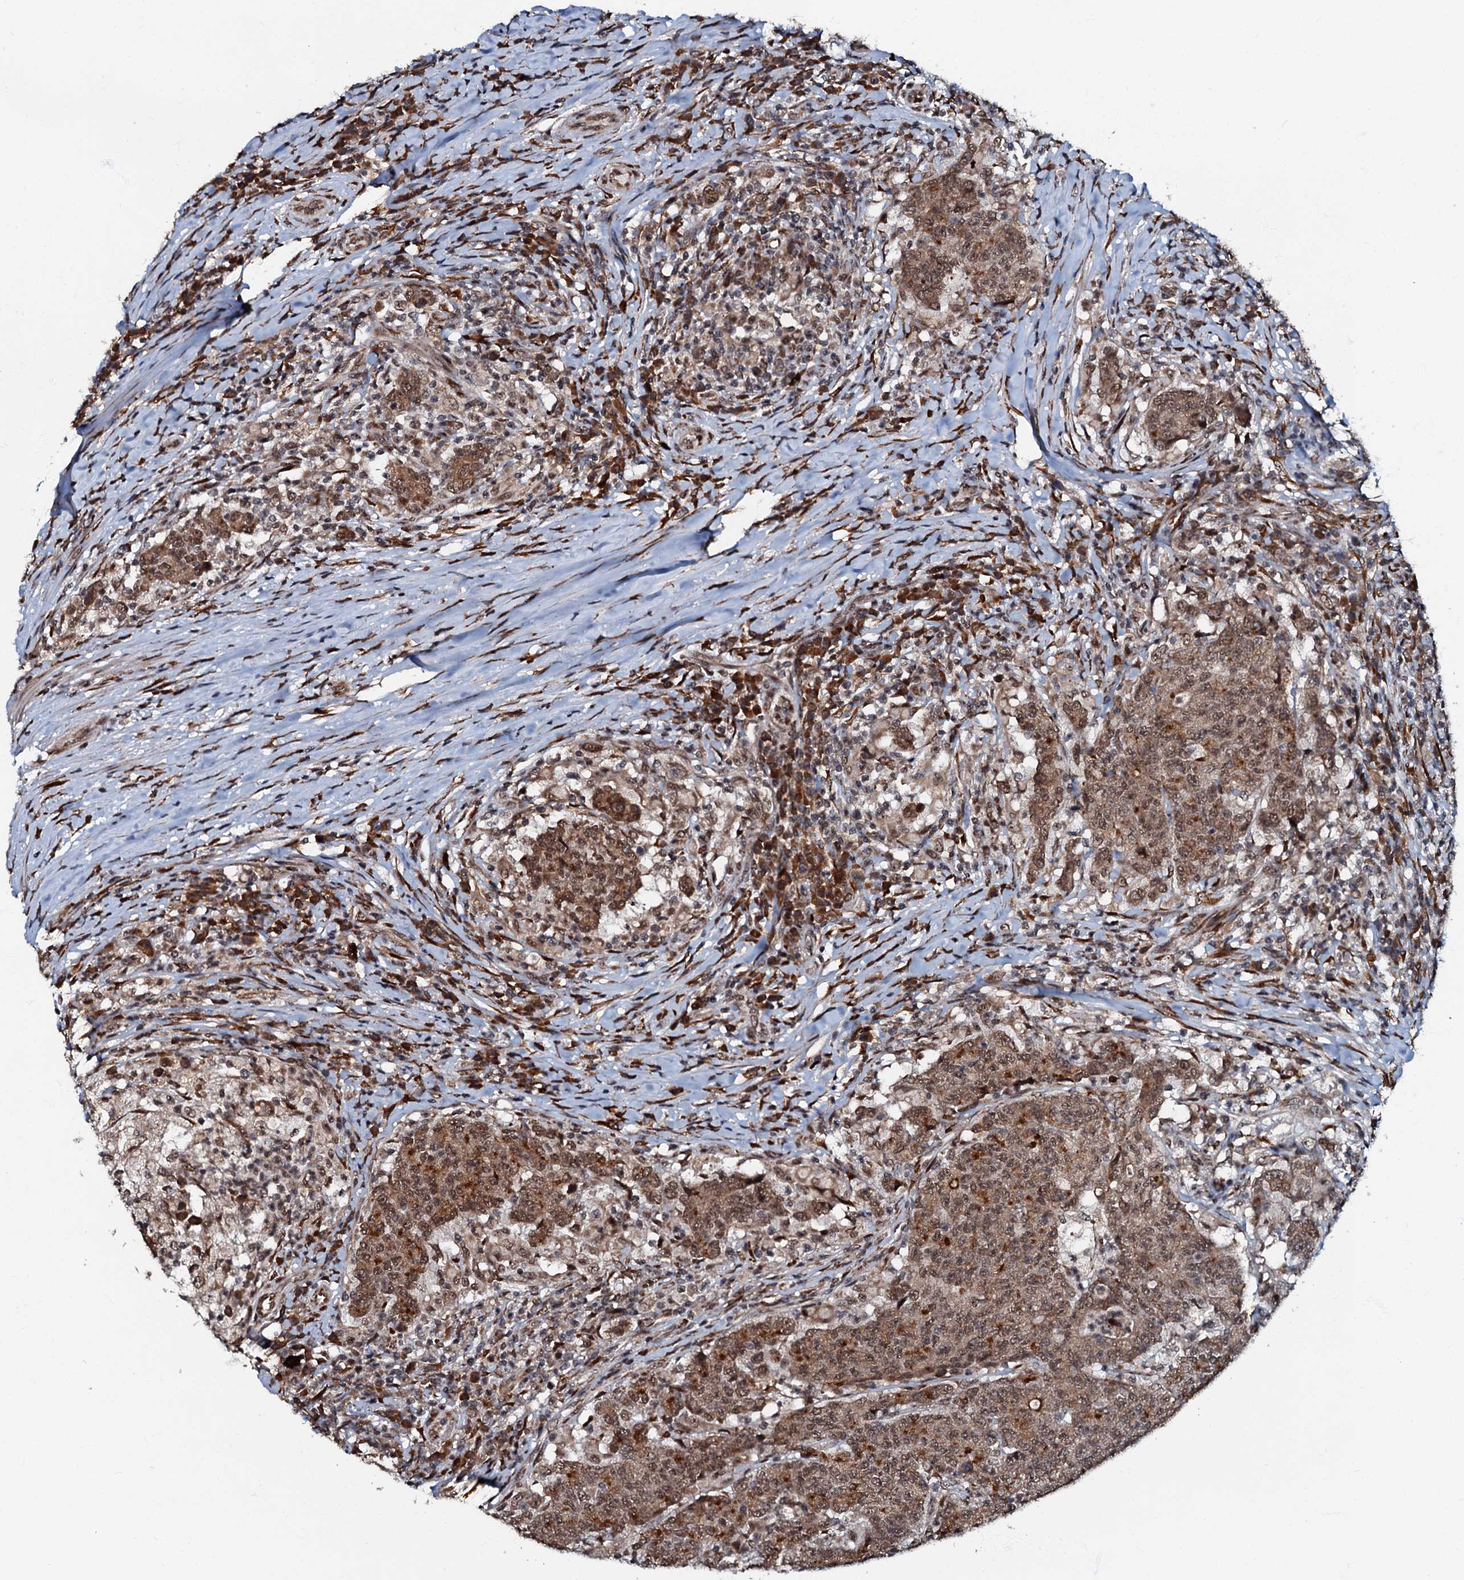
{"staining": {"intensity": "moderate", "quantity": ">75%", "location": "cytoplasmic/membranous,nuclear"}, "tissue": "colorectal cancer", "cell_type": "Tumor cells", "image_type": "cancer", "snomed": [{"axis": "morphology", "description": "Adenocarcinoma, NOS"}, {"axis": "topography", "description": "Colon"}], "caption": "A medium amount of moderate cytoplasmic/membranous and nuclear positivity is present in about >75% of tumor cells in colorectal cancer (adenocarcinoma) tissue. (IHC, brightfield microscopy, high magnification).", "gene": "C18orf32", "patient": {"sex": "female", "age": 75}}